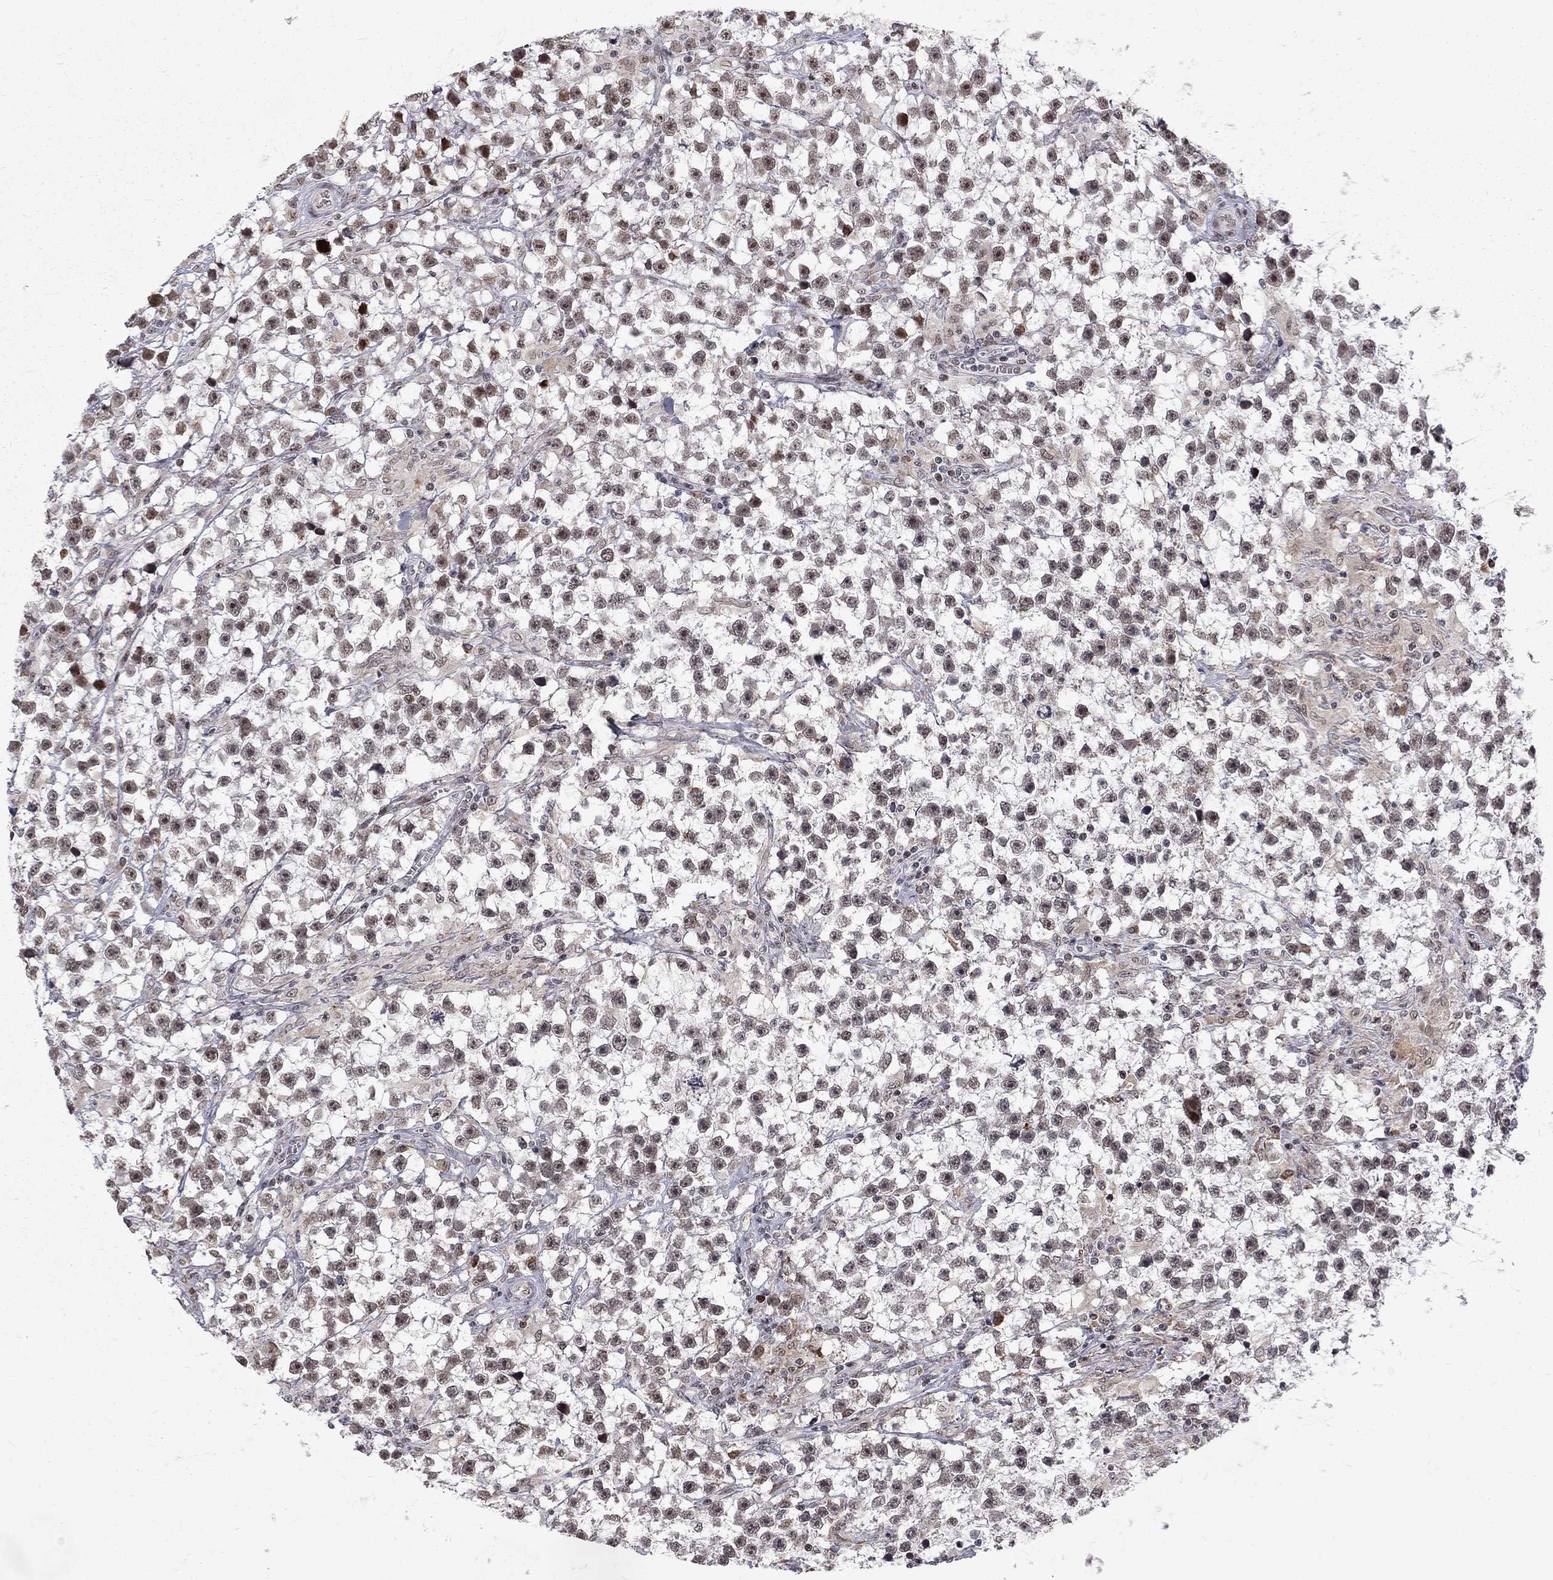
{"staining": {"intensity": "moderate", "quantity": "<25%", "location": "cytoplasmic/membranous,nuclear"}, "tissue": "testis cancer", "cell_type": "Tumor cells", "image_type": "cancer", "snomed": [{"axis": "morphology", "description": "Seminoma, NOS"}, {"axis": "topography", "description": "Testis"}], "caption": "Protein expression analysis of human testis cancer (seminoma) reveals moderate cytoplasmic/membranous and nuclear expression in approximately <25% of tumor cells.", "gene": "TCEAL1", "patient": {"sex": "male", "age": 59}}